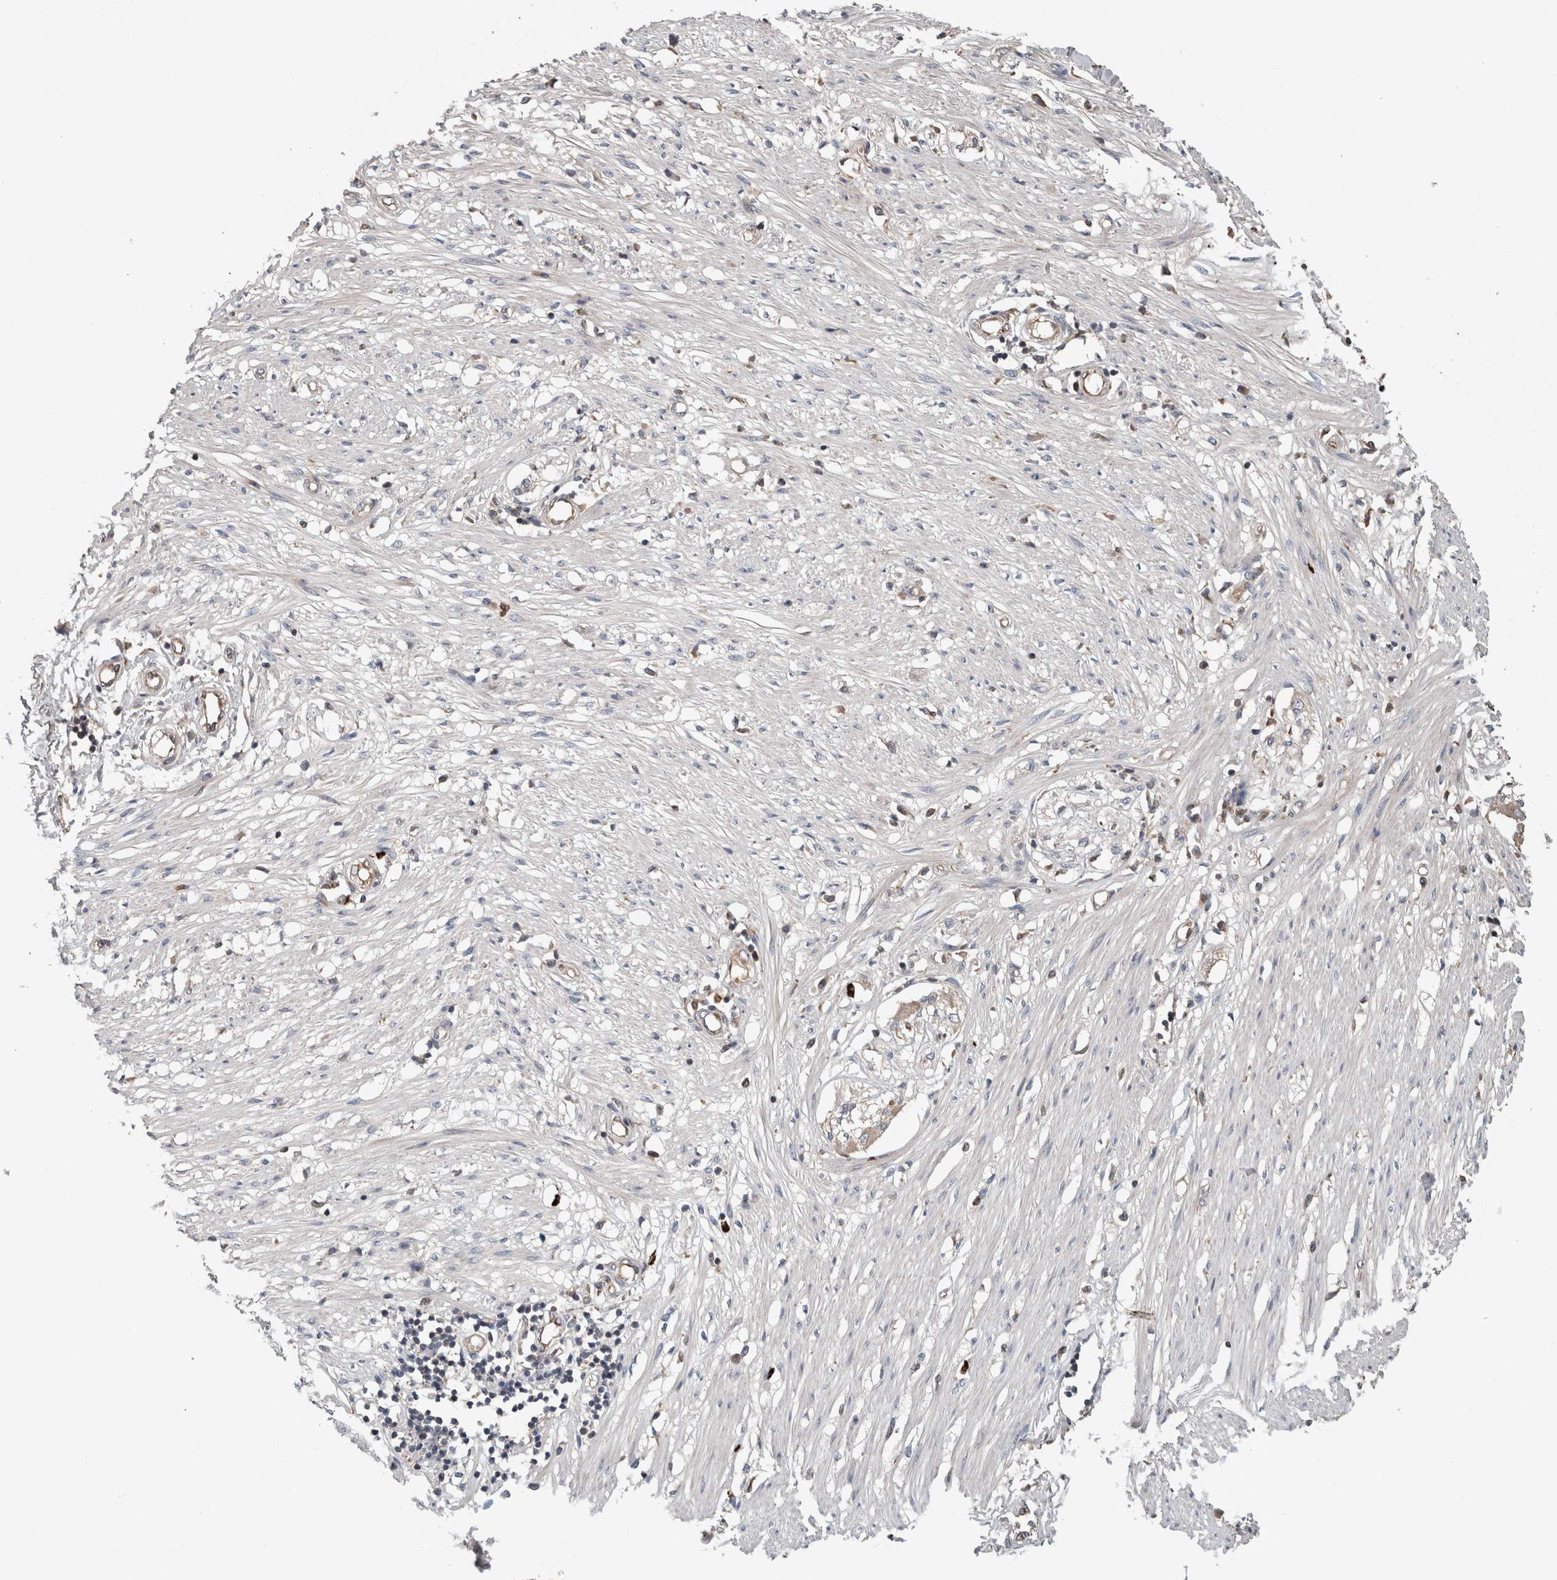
{"staining": {"intensity": "negative", "quantity": "none", "location": "none"}, "tissue": "adipose tissue", "cell_type": "Adipocytes", "image_type": "normal", "snomed": [{"axis": "morphology", "description": "Normal tissue, NOS"}, {"axis": "morphology", "description": "Adenocarcinoma, NOS"}, {"axis": "topography", "description": "Colon"}, {"axis": "topography", "description": "Peripheral nerve tissue"}], "caption": "Immunohistochemistry photomicrograph of normal adipose tissue: adipose tissue stained with DAB (3,3'-diaminobenzidine) reveals no significant protein staining in adipocytes. (DAB (3,3'-diaminobenzidine) immunohistochemistry, high magnification).", "gene": "TARBP1", "patient": {"sex": "male", "age": 14}}